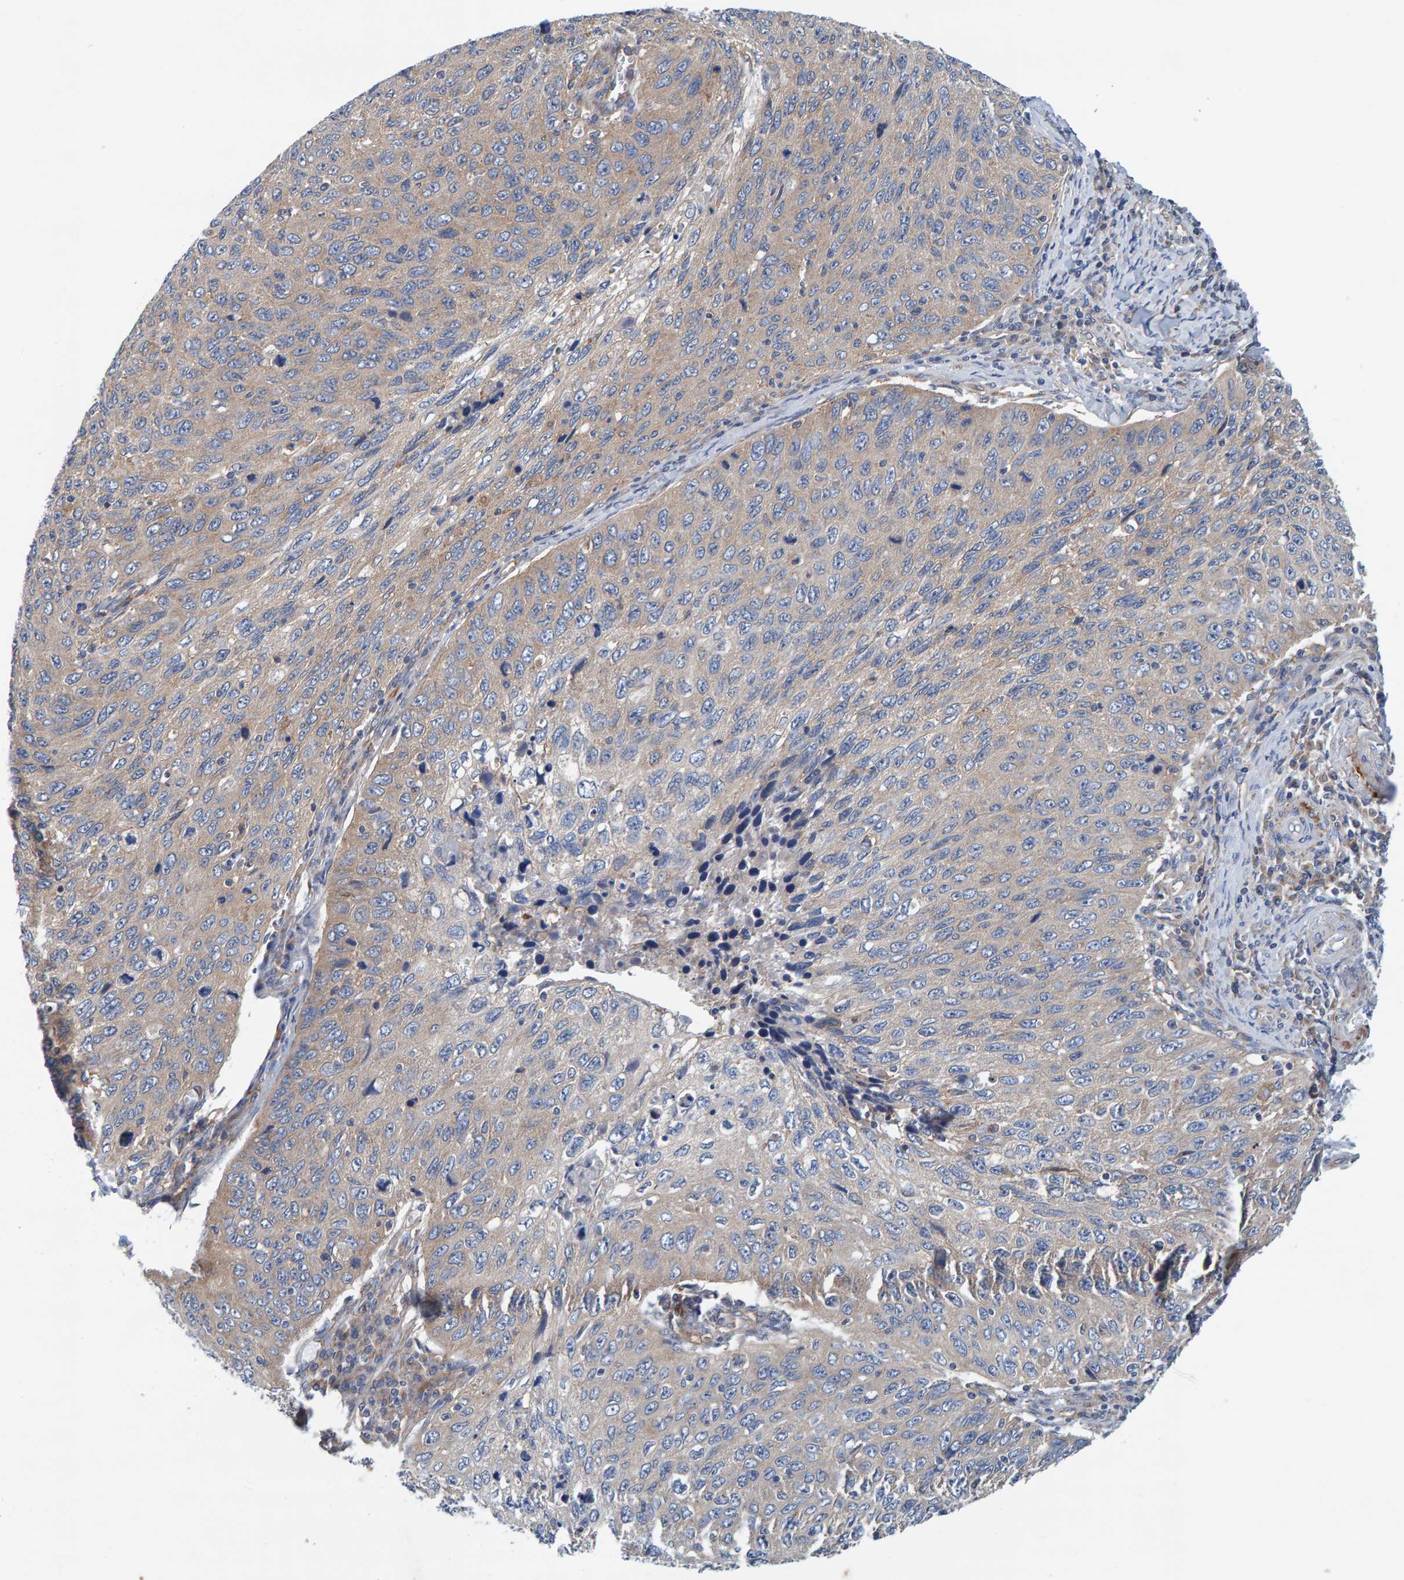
{"staining": {"intensity": "weak", "quantity": "25%-75%", "location": "cytoplasmic/membranous"}, "tissue": "cervical cancer", "cell_type": "Tumor cells", "image_type": "cancer", "snomed": [{"axis": "morphology", "description": "Squamous cell carcinoma, NOS"}, {"axis": "topography", "description": "Cervix"}], "caption": "Immunohistochemistry (DAB (3,3'-diaminobenzidine)) staining of squamous cell carcinoma (cervical) demonstrates weak cytoplasmic/membranous protein expression in approximately 25%-75% of tumor cells. Immunohistochemistry (ihc) stains the protein of interest in brown and the nuclei are stained blue.", "gene": "MKLN1", "patient": {"sex": "female", "age": 53}}